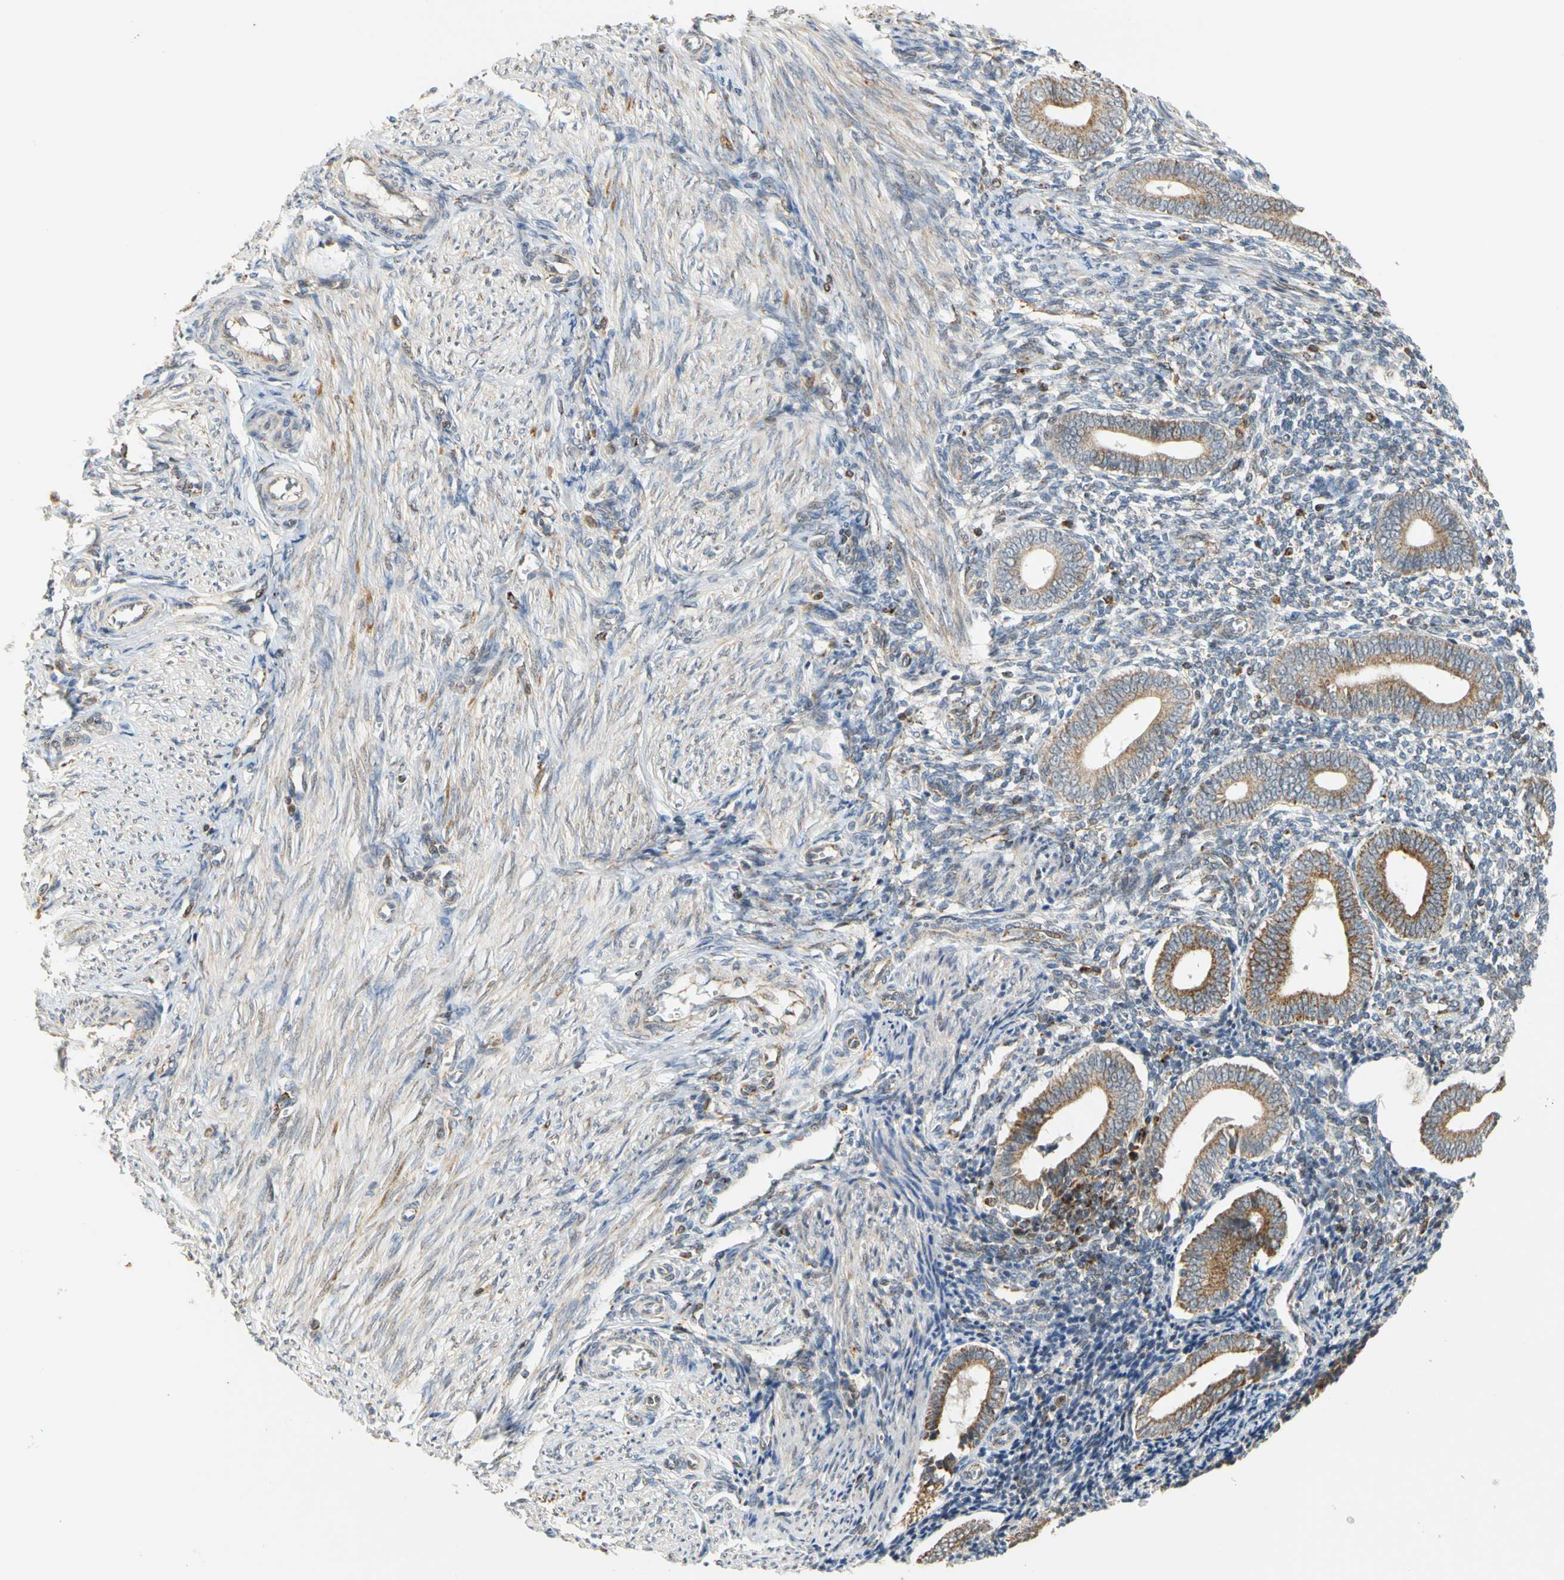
{"staining": {"intensity": "weak", "quantity": "<25%", "location": "cytoplasmic/membranous"}, "tissue": "endometrium", "cell_type": "Cells in endometrial stroma", "image_type": "normal", "snomed": [{"axis": "morphology", "description": "Normal tissue, NOS"}, {"axis": "topography", "description": "Uterus"}, {"axis": "topography", "description": "Endometrium"}], "caption": "Immunohistochemistry image of unremarkable endometrium: endometrium stained with DAB (3,3'-diaminobenzidine) exhibits no significant protein staining in cells in endometrial stroma. The staining was performed using DAB to visualize the protein expression in brown, while the nuclei were stained in blue with hematoxylin (Magnification: 20x).", "gene": "SFXN3", "patient": {"sex": "female", "age": 33}}